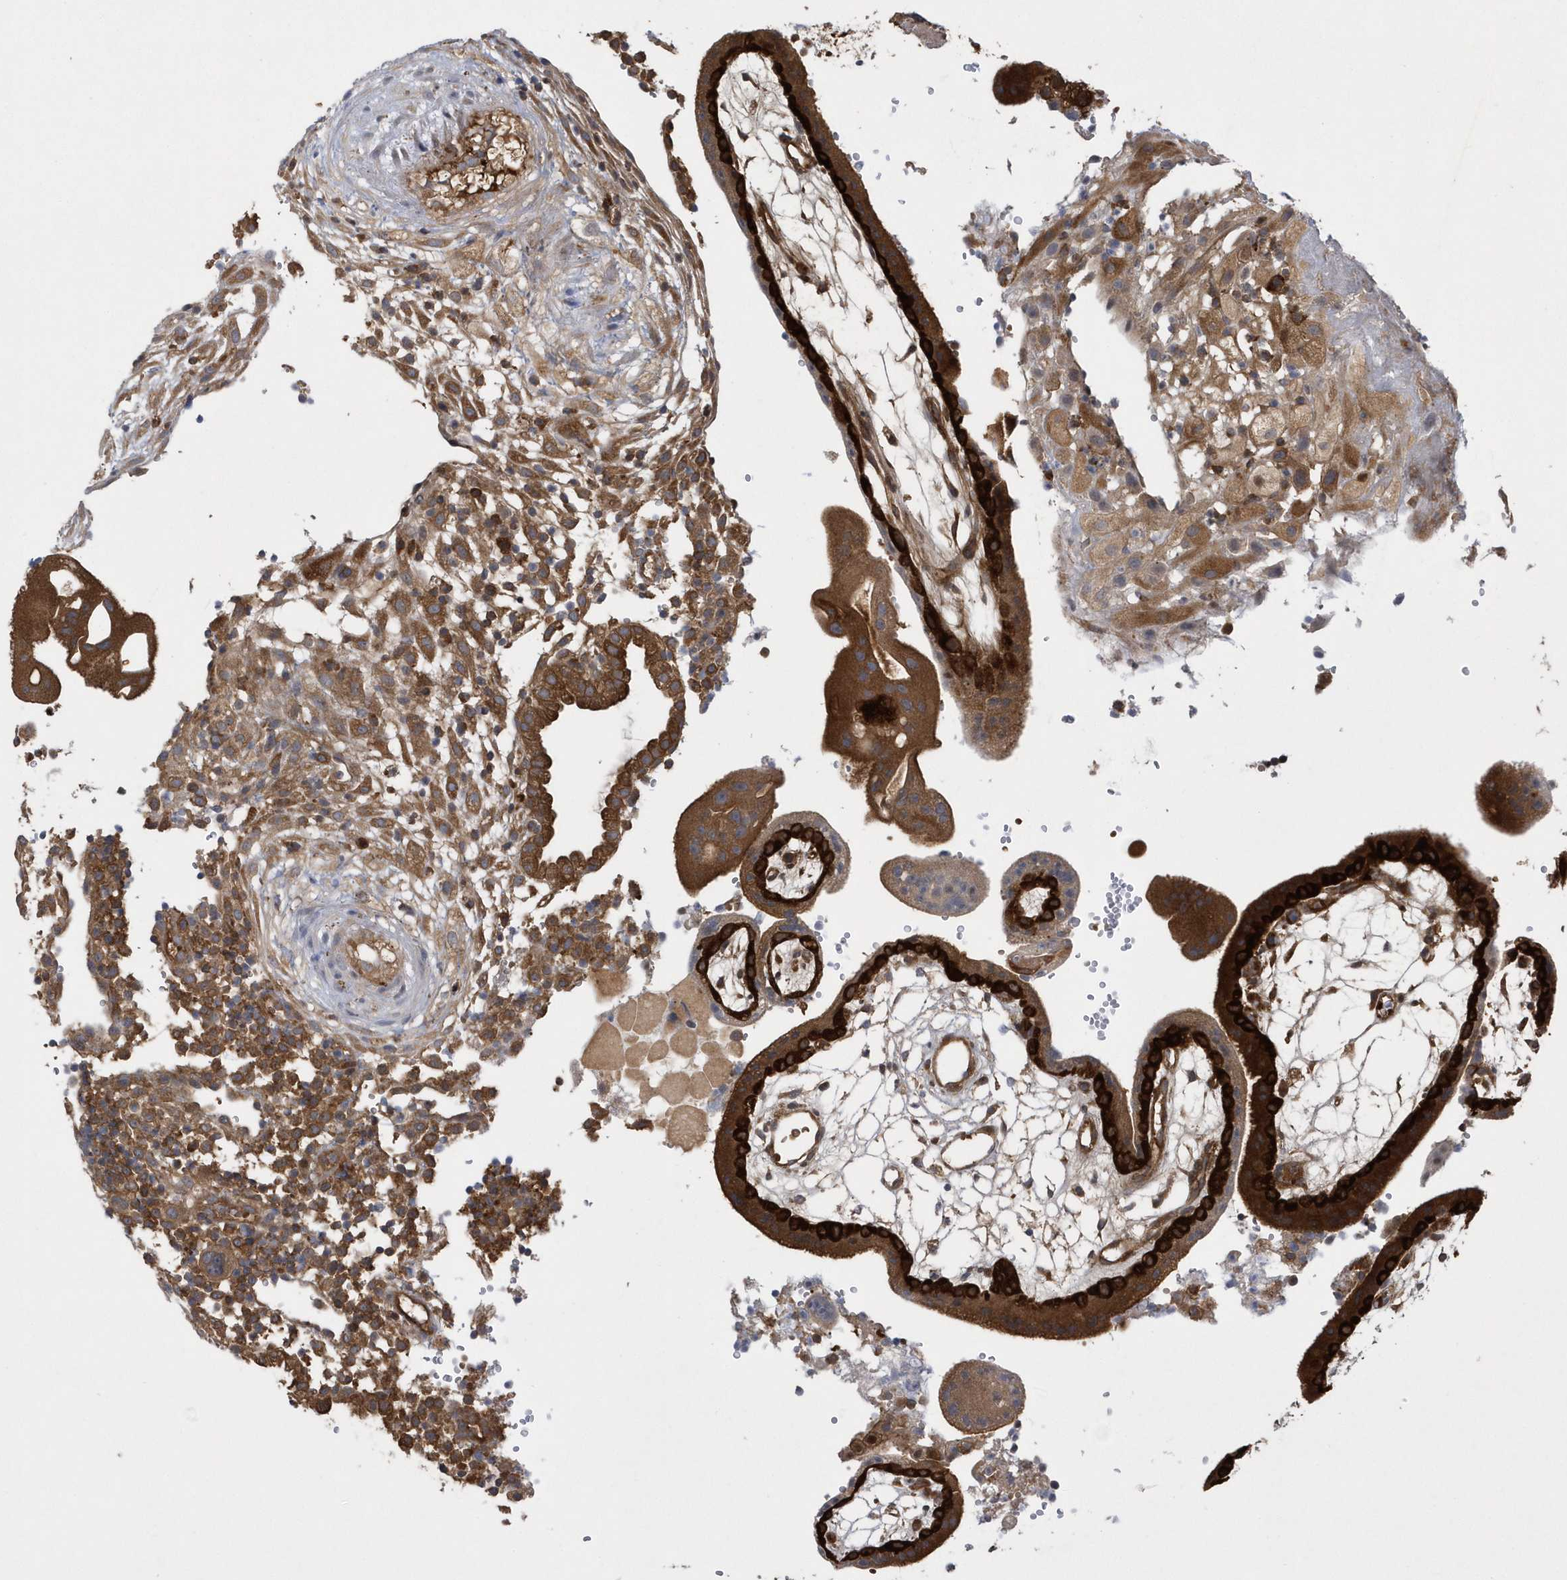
{"staining": {"intensity": "strong", "quantity": ">75%", "location": "cytoplasmic/membranous"}, "tissue": "placenta", "cell_type": "Trophoblastic cells", "image_type": "normal", "snomed": [{"axis": "morphology", "description": "Normal tissue, NOS"}, {"axis": "topography", "description": "Placenta"}], "caption": "A brown stain shows strong cytoplasmic/membranous staining of a protein in trophoblastic cells of unremarkable placenta. Using DAB (brown) and hematoxylin (blue) stains, captured at high magnification using brightfield microscopy.", "gene": "PAICS", "patient": {"sex": "female", "age": 18}}